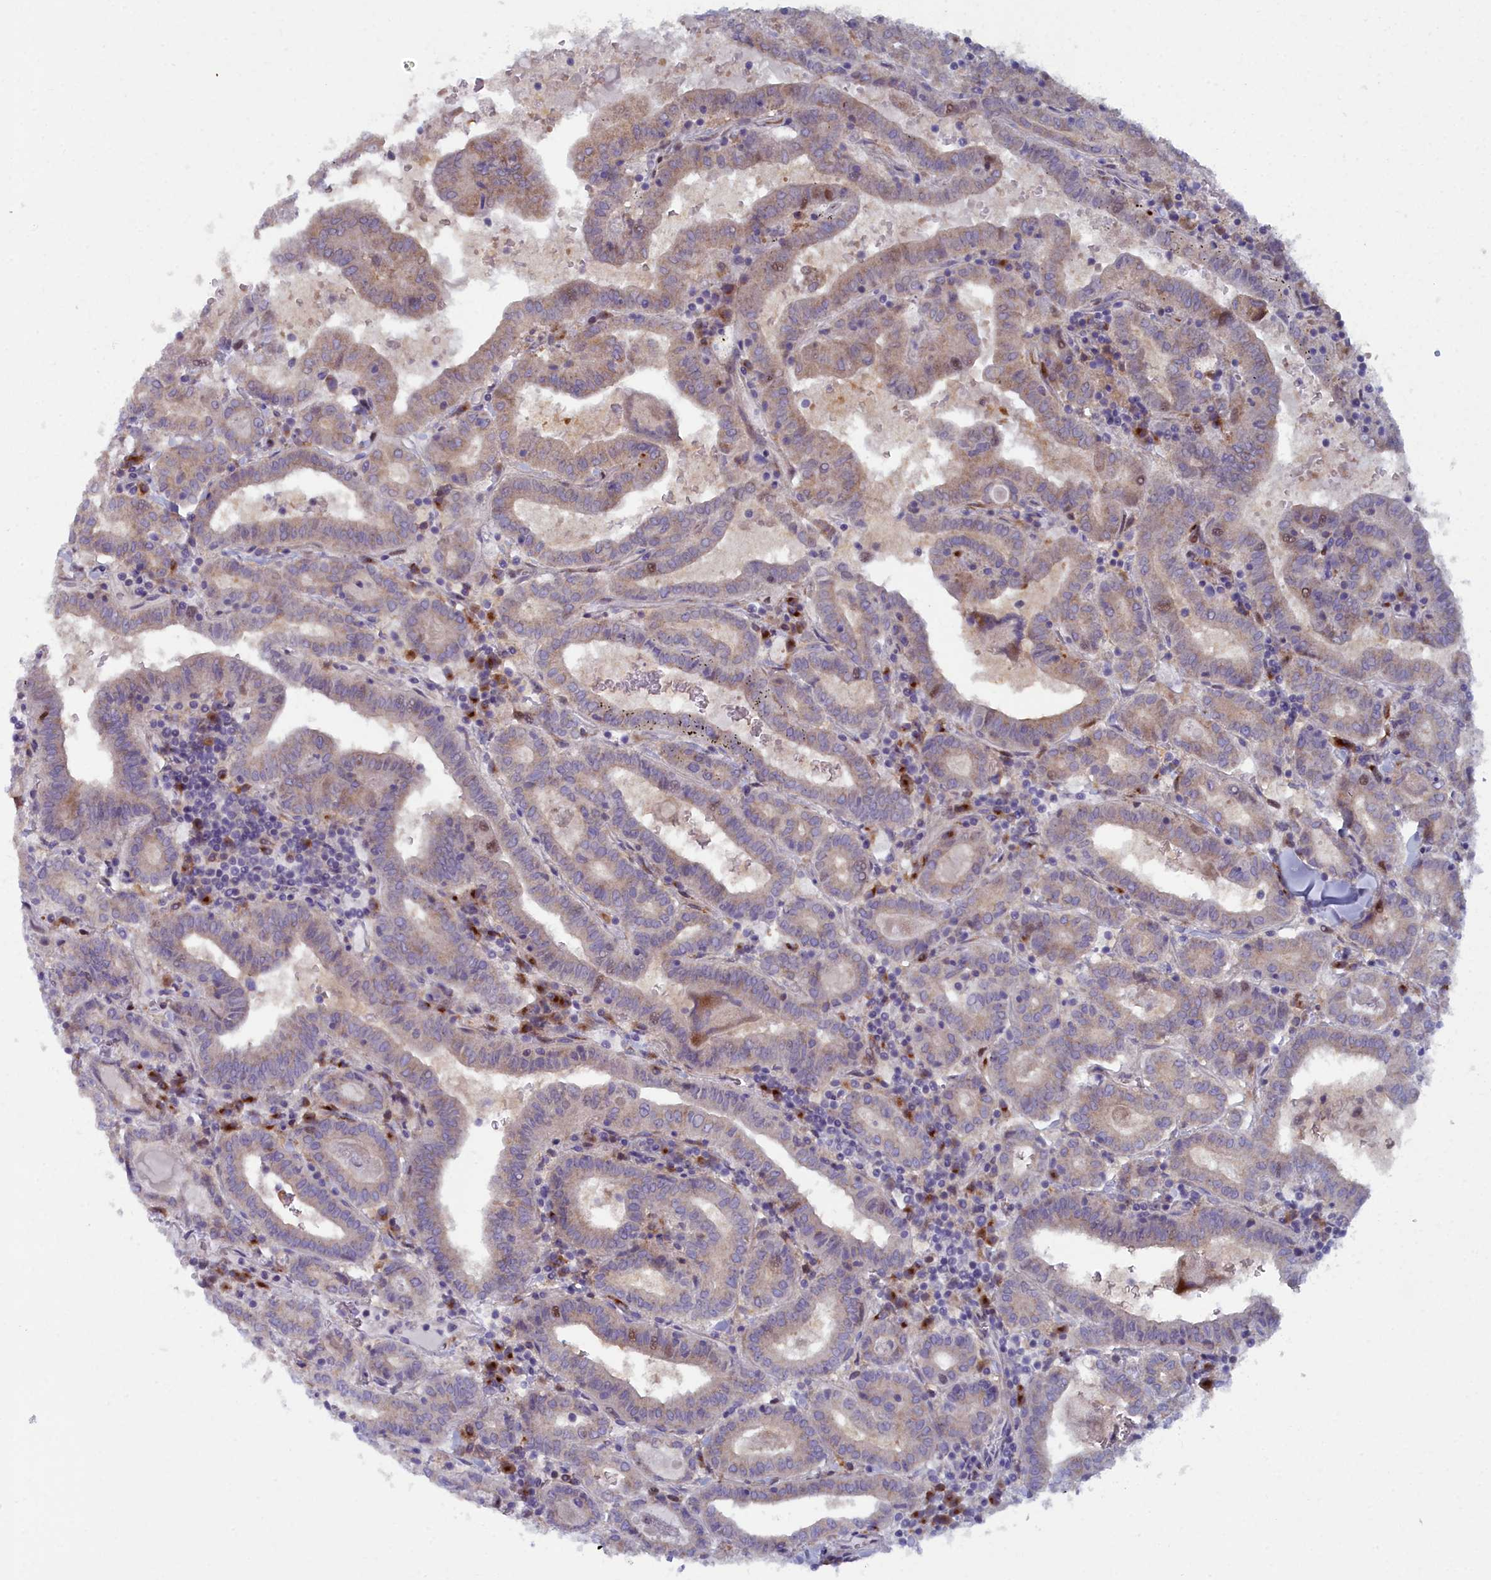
{"staining": {"intensity": "weak", "quantity": "25%-75%", "location": "cytoplasmic/membranous,nuclear"}, "tissue": "thyroid cancer", "cell_type": "Tumor cells", "image_type": "cancer", "snomed": [{"axis": "morphology", "description": "Papillary adenocarcinoma, NOS"}, {"axis": "topography", "description": "Thyroid gland"}], "caption": "Protein expression analysis of human papillary adenocarcinoma (thyroid) reveals weak cytoplasmic/membranous and nuclear expression in about 25%-75% of tumor cells. (DAB IHC with brightfield microscopy, high magnification).", "gene": "B9D2", "patient": {"sex": "female", "age": 72}}